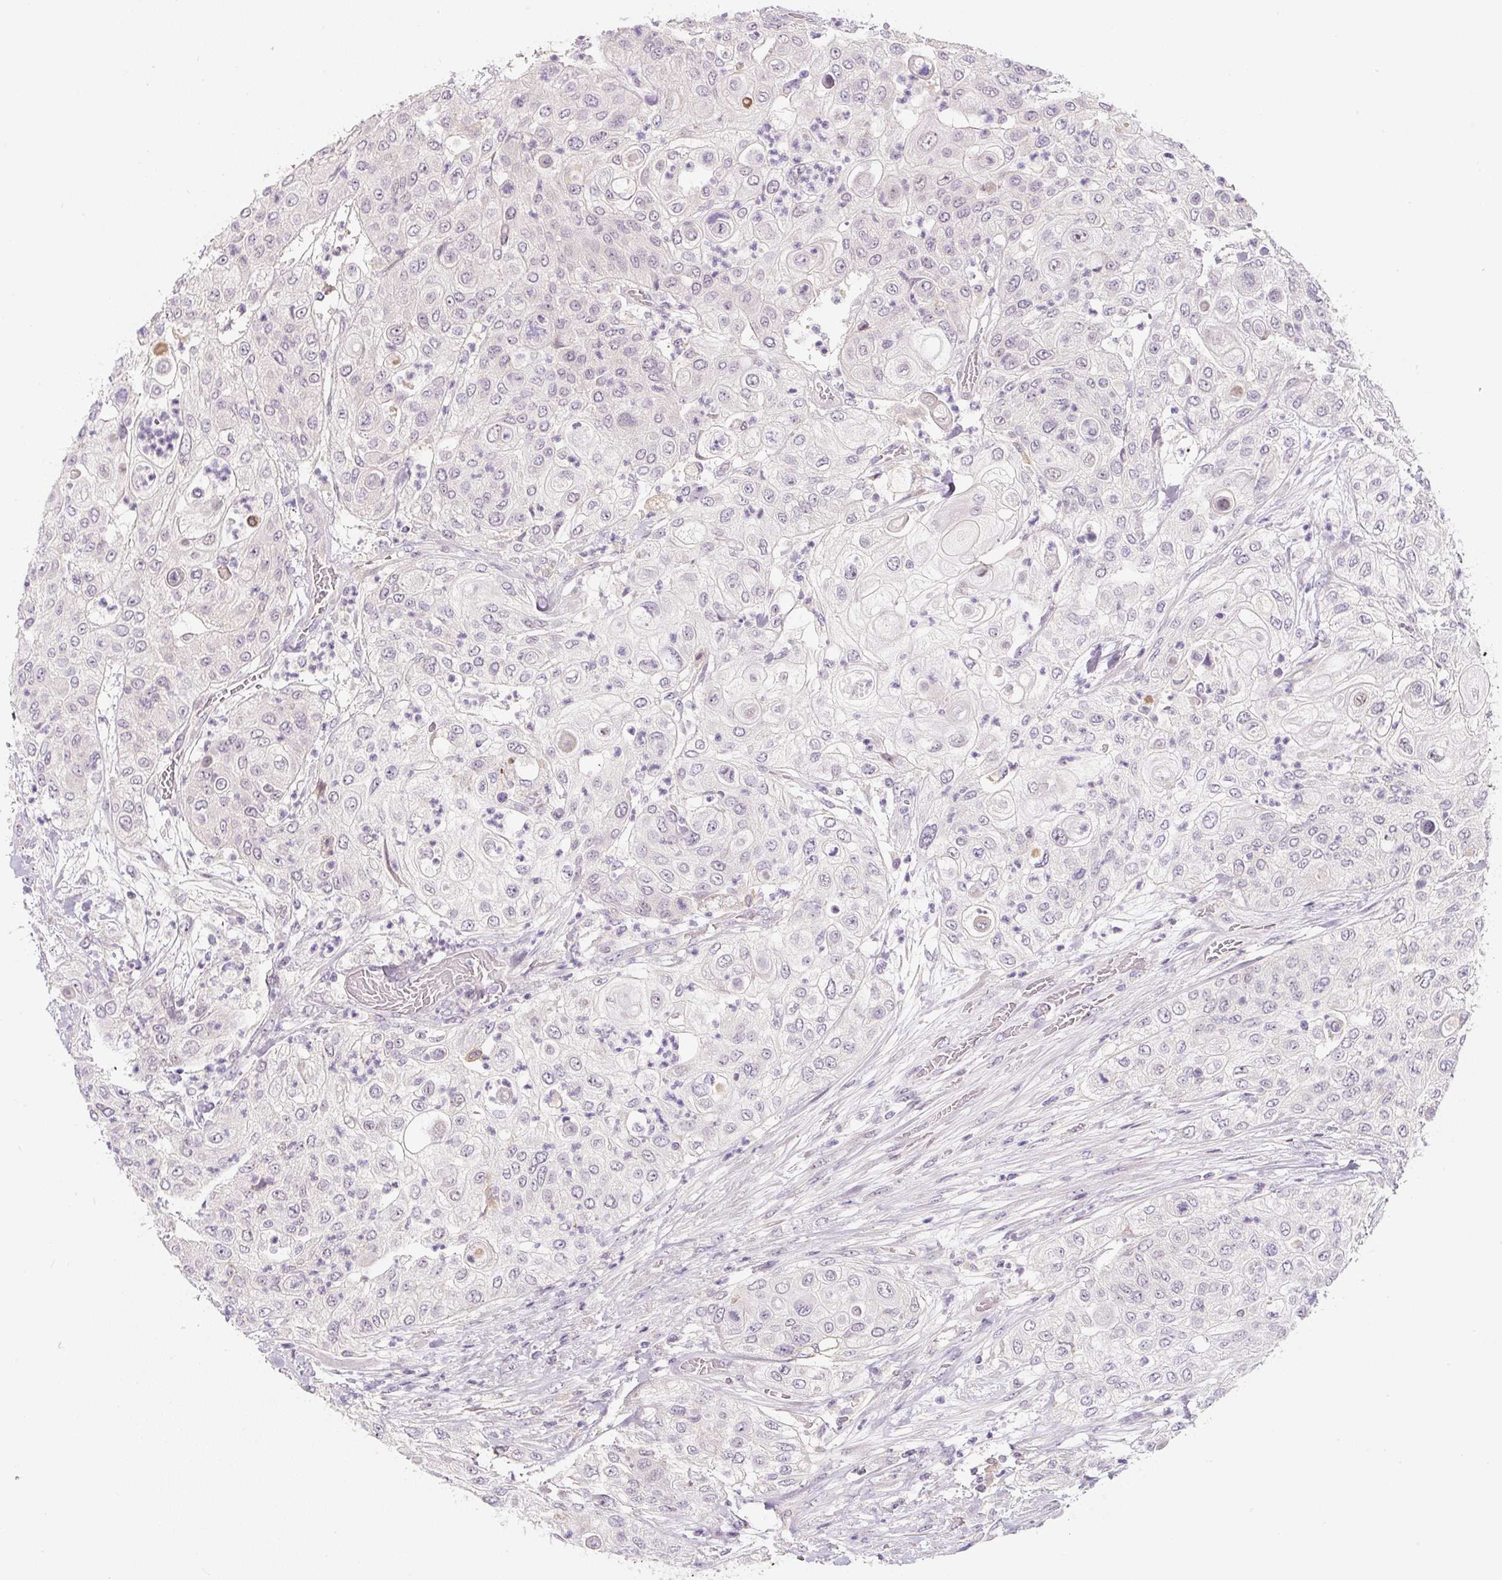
{"staining": {"intensity": "negative", "quantity": "none", "location": "none"}, "tissue": "urothelial cancer", "cell_type": "Tumor cells", "image_type": "cancer", "snomed": [{"axis": "morphology", "description": "Urothelial carcinoma, High grade"}, {"axis": "topography", "description": "Urinary bladder"}], "caption": "Immunohistochemistry histopathology image of neoplastic tissue: urothelial carcinoma (high-grade) stained with DAB reveals no significant protein staining in tumor cells.", "gene": "PWWP3B", "patient": {"sex": "female", "age": 79}}